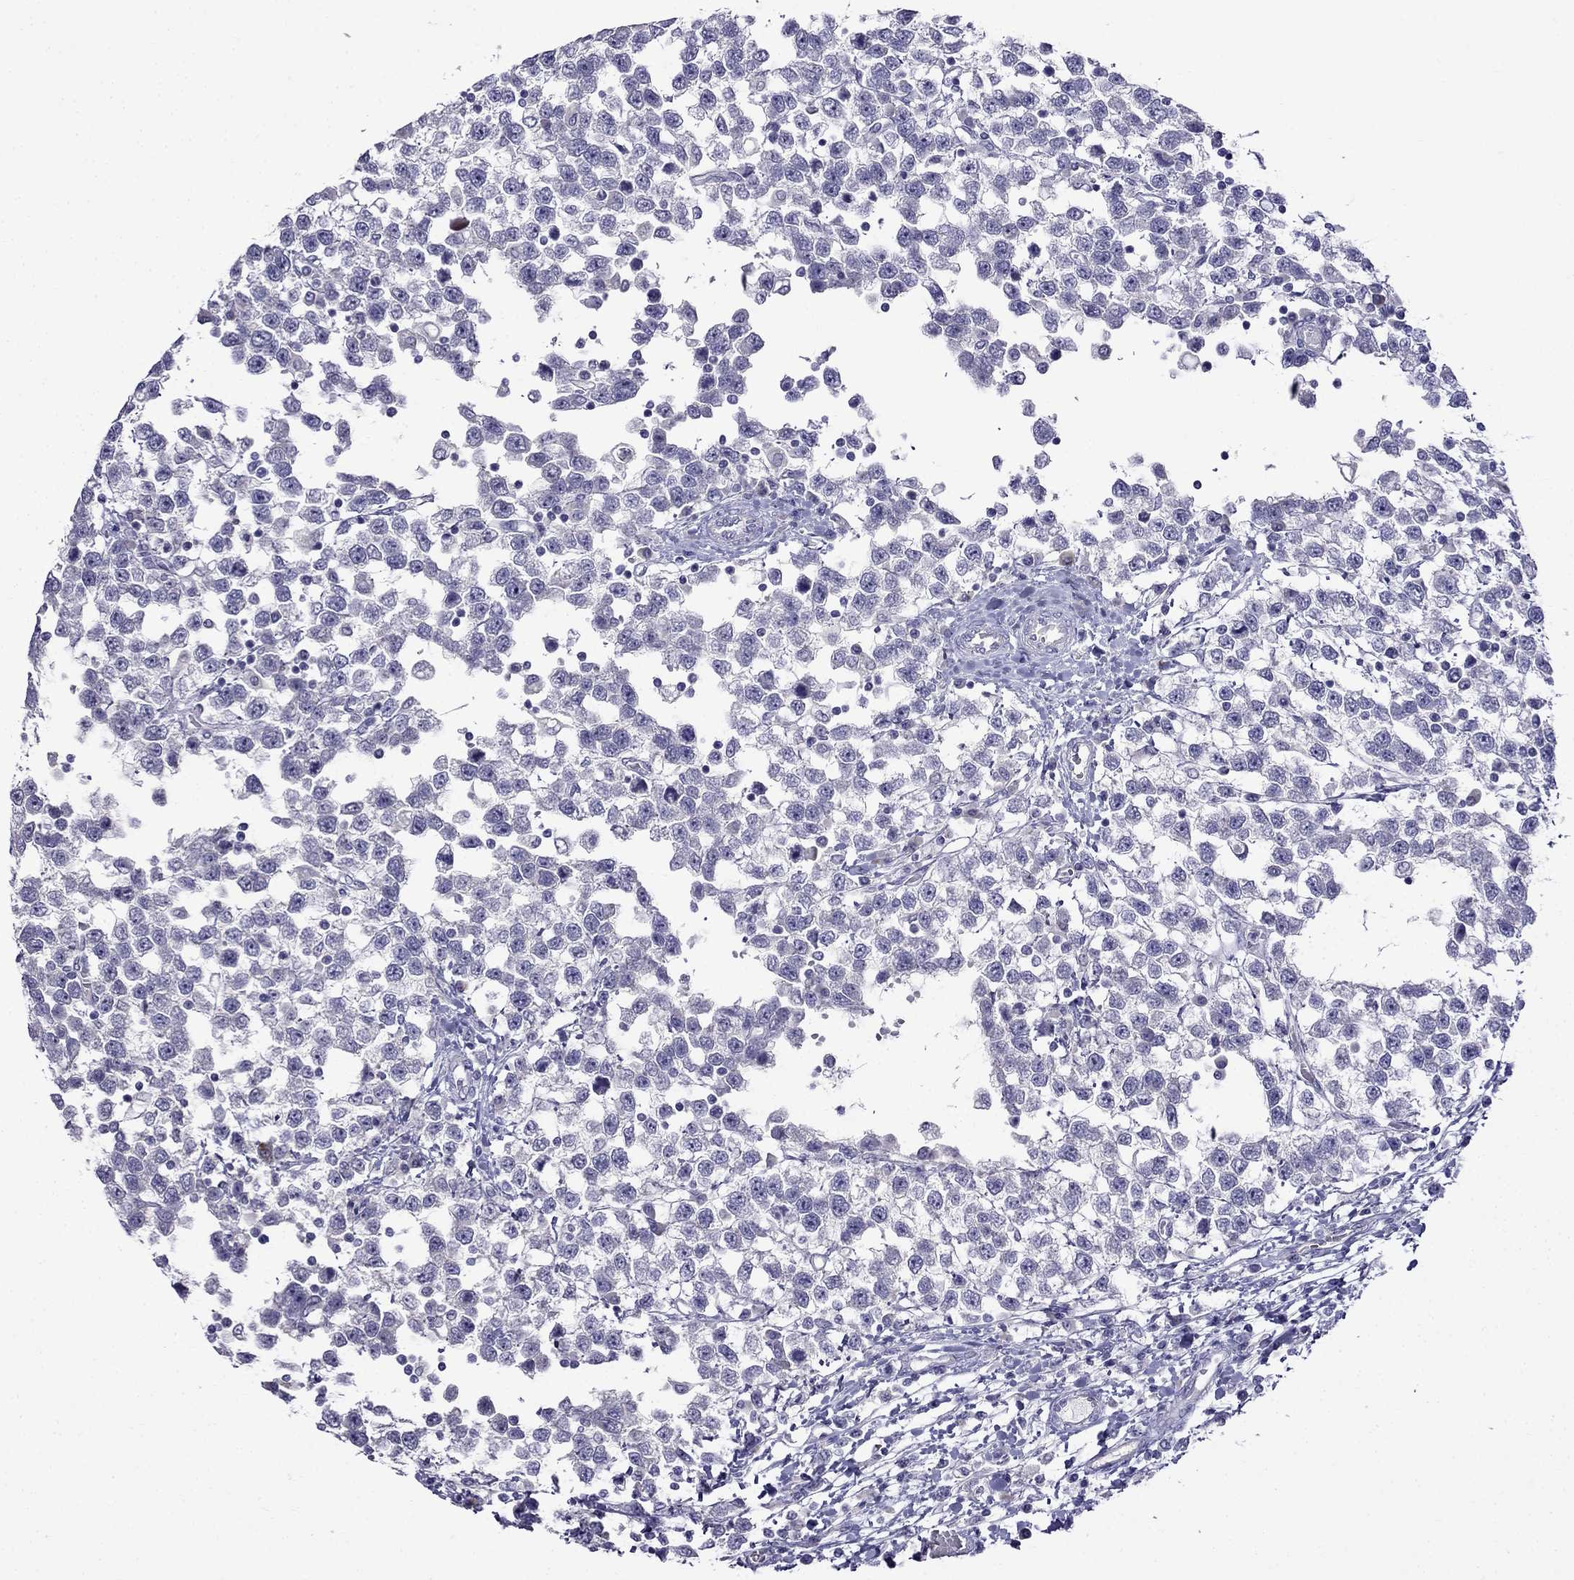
{"staining": {"intensity": "negative", "quantity": "none", "location": "none"}, "tissue": "testis cancer", "cell_type": "Tumor cells", "image_type": "cancer", "snomed": [{"axis": "morphology", "description": "Seminoma, NOS"}, {"axis": "topography", "description": "Testis"}], "caption": "Tumor cells are negative for brown protein staining in testis cancer (seminoma). (DAB (3,3'-diaminobenzidine) IHC visualized using brightfield microscopy, high magnification).", "gene": "PATE1", "patient": {"sex": "male", "age": 34}}